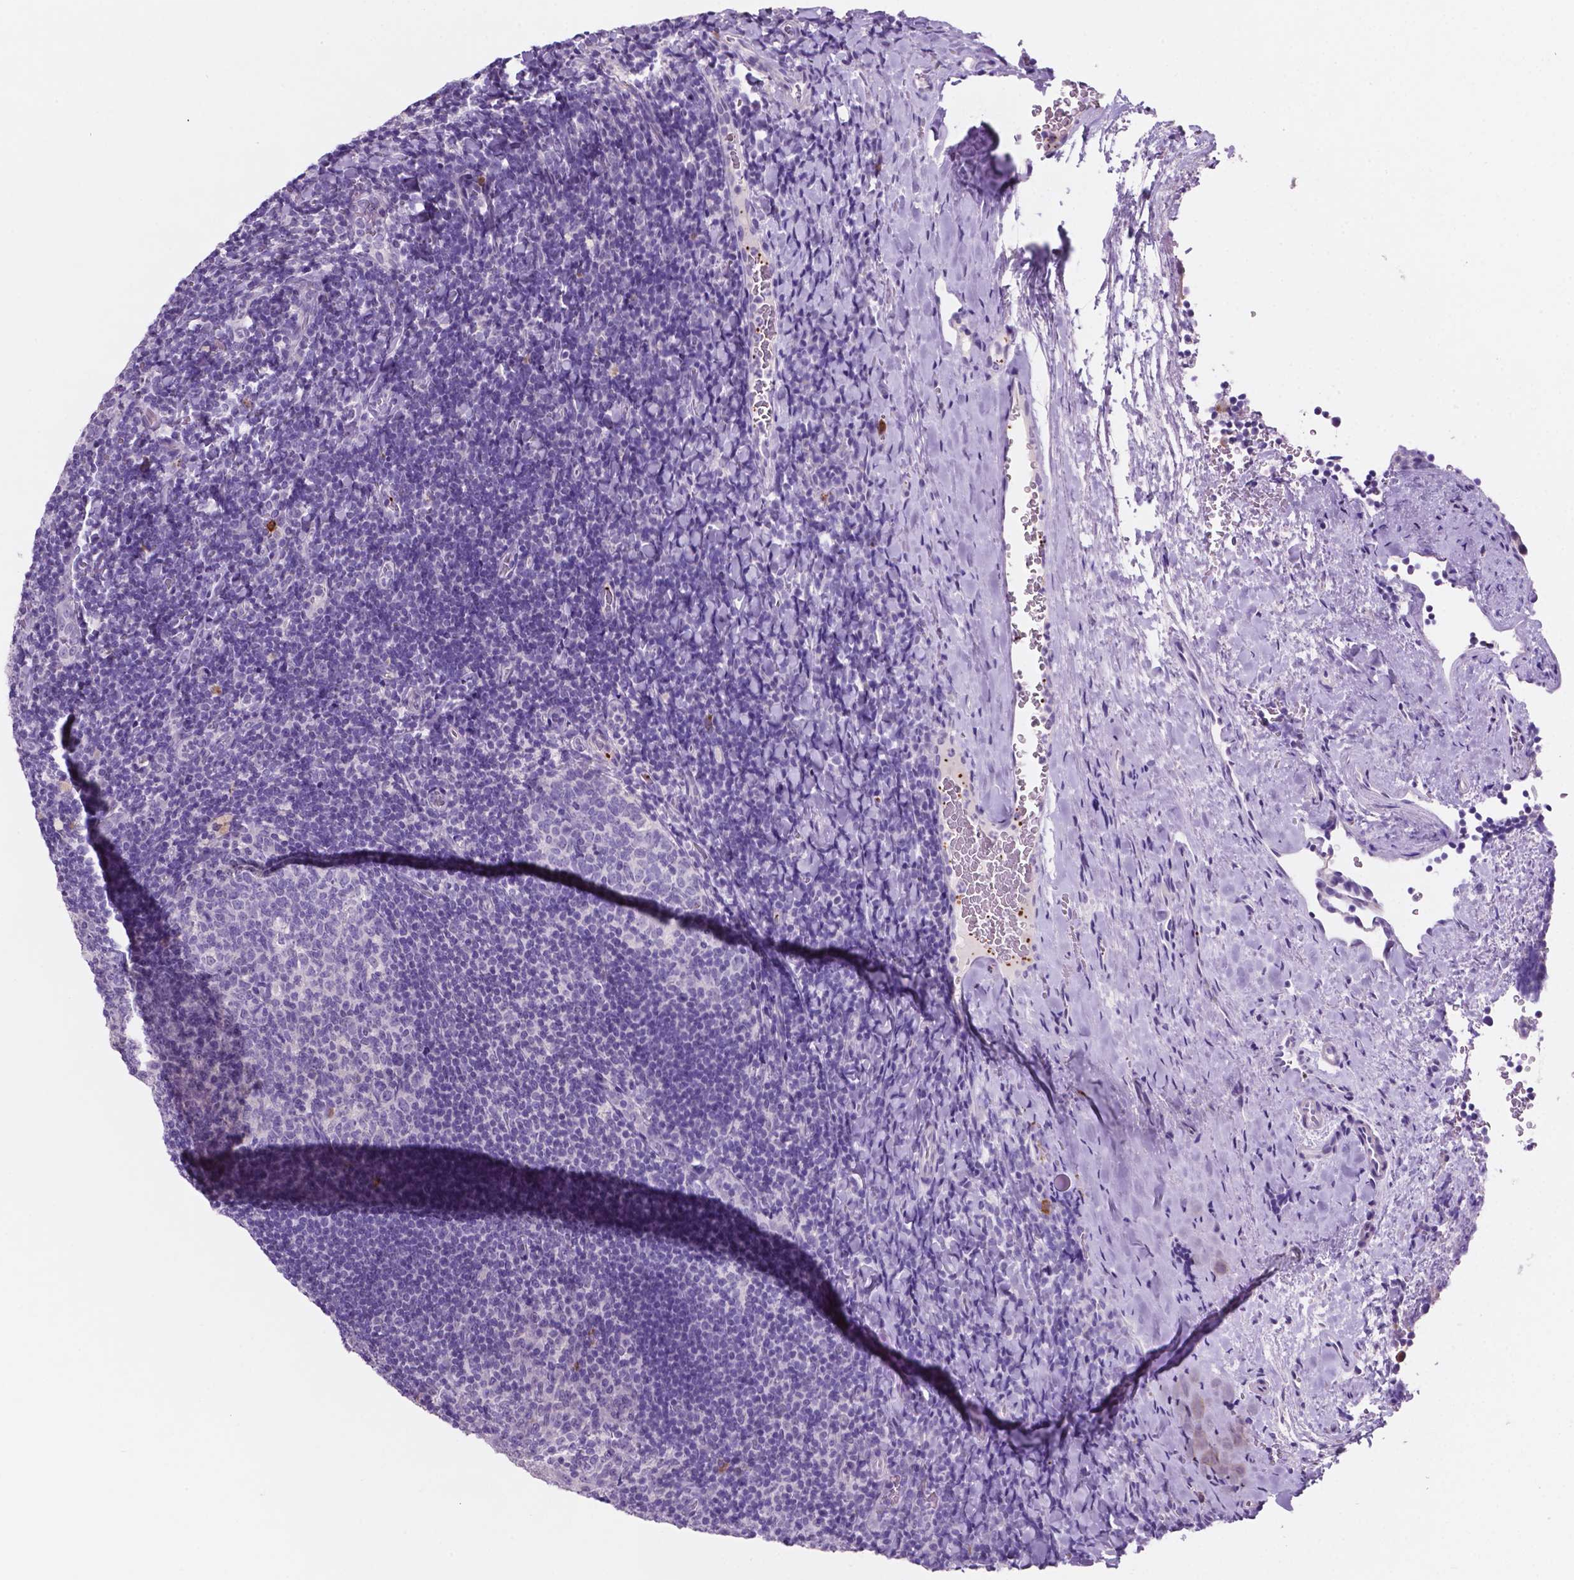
{"staining": {"intensity": "negative", "quantity": "none", "location": "none"}, "tissue": "tonsil", "cell_type": "Germinal center cells", "image_type": "normal", "snomed": [{"axis": "morphology", "description": "Normal tissue, NOS"}, {"axis": "topography", "description": "Tonsil"}], "caption": "Germinal center cells are negative for brown protein staining in benign tonsil. Brightfield microscopy of immunohistochemistry stained with DAB (3,3'-diaminobenzidine) (brown) and hematoxylin (blue), captured at high magnification.", "gene": "EBLN2", "patient": {"sex": "male", "age": 17}}